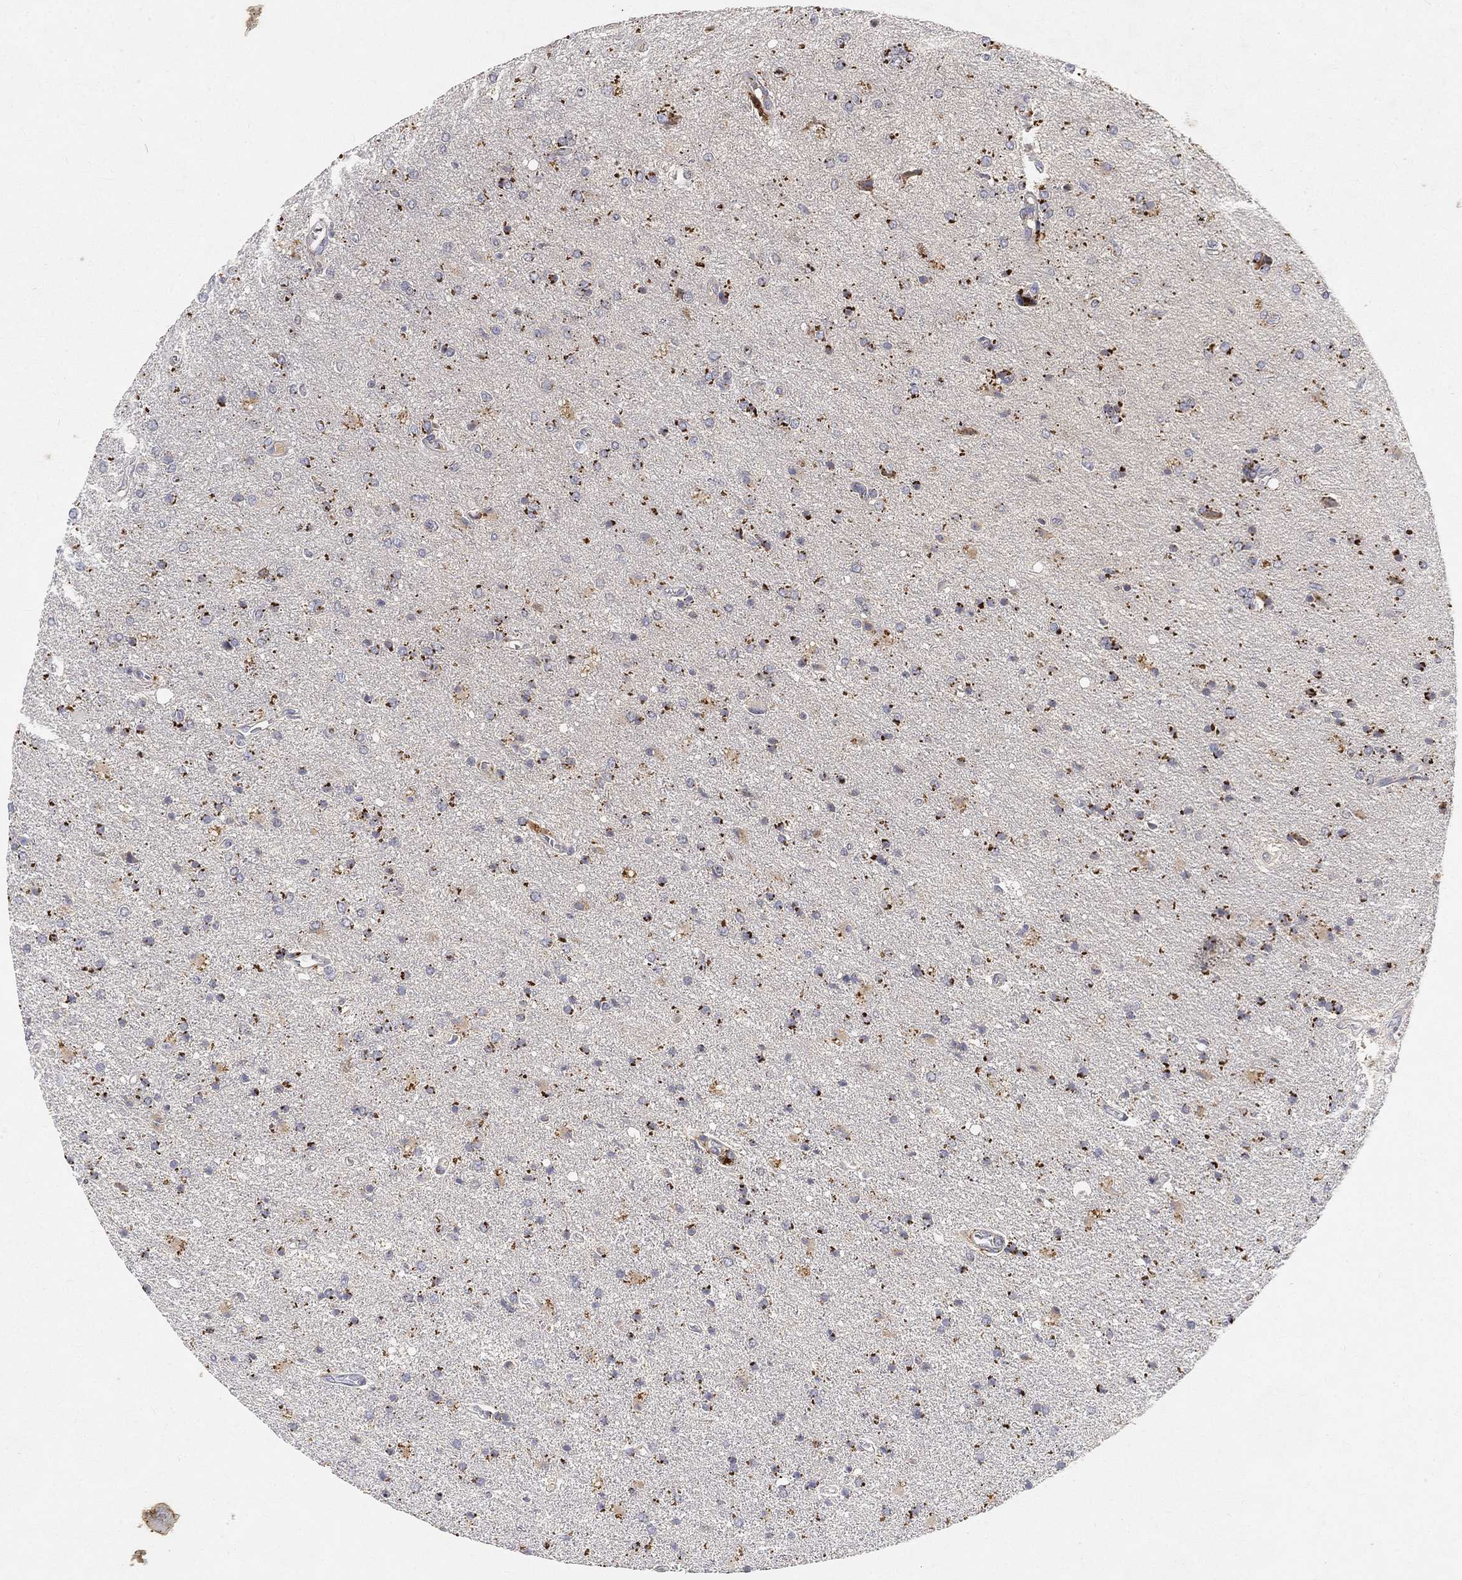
{"staining": {"intensity": "strong", "quantity": "25%-75%", "location": "cytoplasmic/membranous"}, "tissue": "glioma", "cell_type": "Tumor cells", "image_type": "cancer", "snomed": [{"axis": "morphology", "description": "Glioma, malignant, High grade"}, {"axis": "topography", "description": "Cerebral cortex"}], "caption": "Immunohistochemistry of human malignant glioma (high-grade) reveals high levels of strong cytoplasmic/membranous staining in about 25%-75% of tumor cells. (IHC, brightfield microscopy, high magnification).", "gene": "CTSL", "patient": {"sex": "male", "age": 70}}